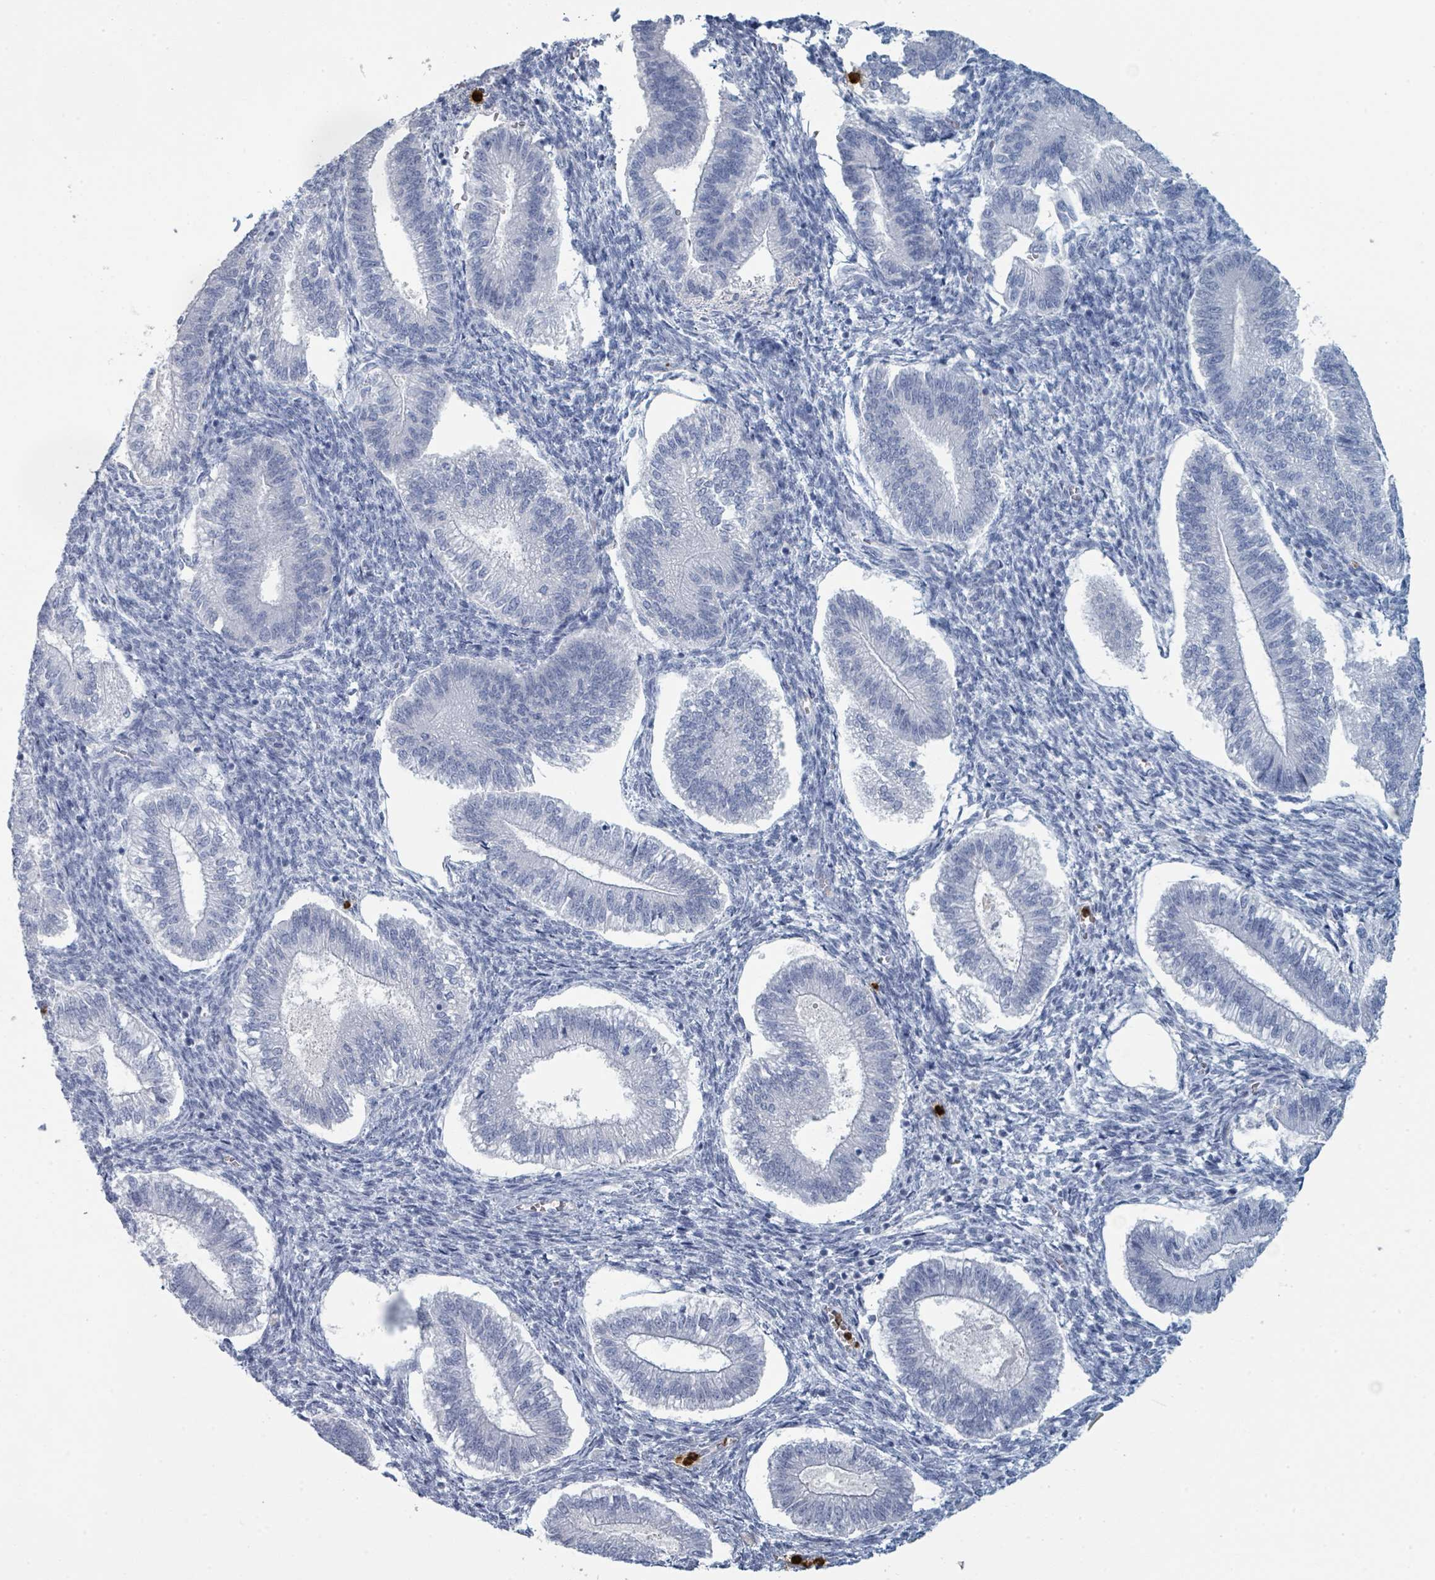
{"staining": {"intensity": "negative", "quantity": "none", "location": "none"}, "tissue": "endometrium", "cell_type": "Cells in endometrial stroma", "image_type": "normal", "snomed": [{"axis": "morphology", "description": "Normal tissue, NOS"}, {"axis": "topography", "description": "Endometrium"}], "caption": "Cells in endometrial stroma show no significant protein staining in benign endometrium. (DAB IHC visualized using brightfield microscopy, high magnification).", "gene": "DEFA4", "patient": {"sex": "female", "age": 25}}